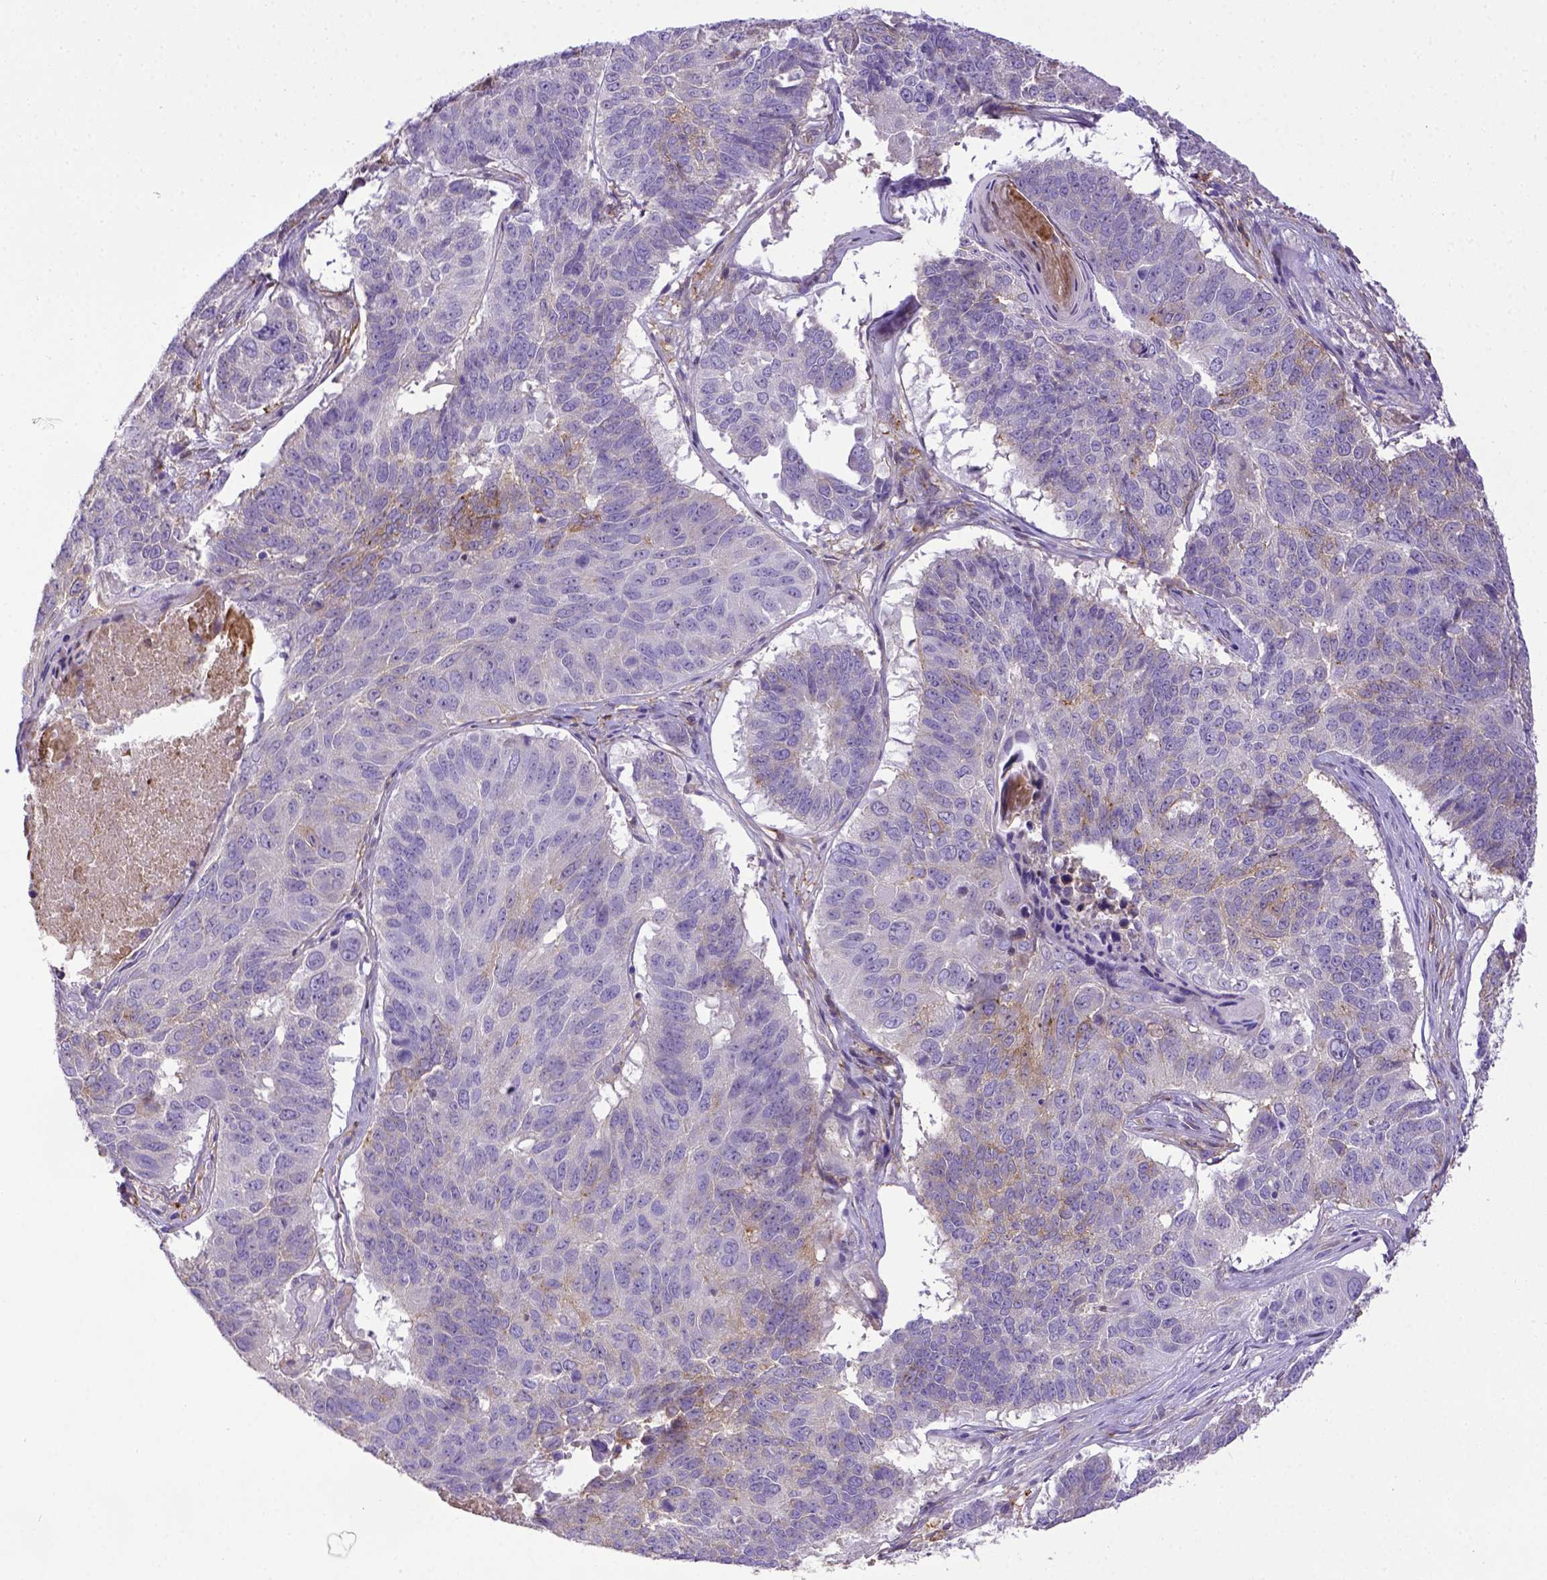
{"staining": {"intensity": "negative", "quantity": "none", "location": "none"}, "tissue": "lung cancer", "cell_type": "Tumor cells", "image_type": "cancer", "snomed": [{"axis": "morphology", "description": "Squamous cell carcinoma, NOS"}, {"axis": "topography", "description": "Lung"}], "caption": "Micrograph shows no protein staining in tumor cells of lung cancer tissue. (DAB immunohistochemistry visualized using brightfield microscopy, high magnification).", "gene": "CD40", "patient": {"sex": "male", "age": 73}}